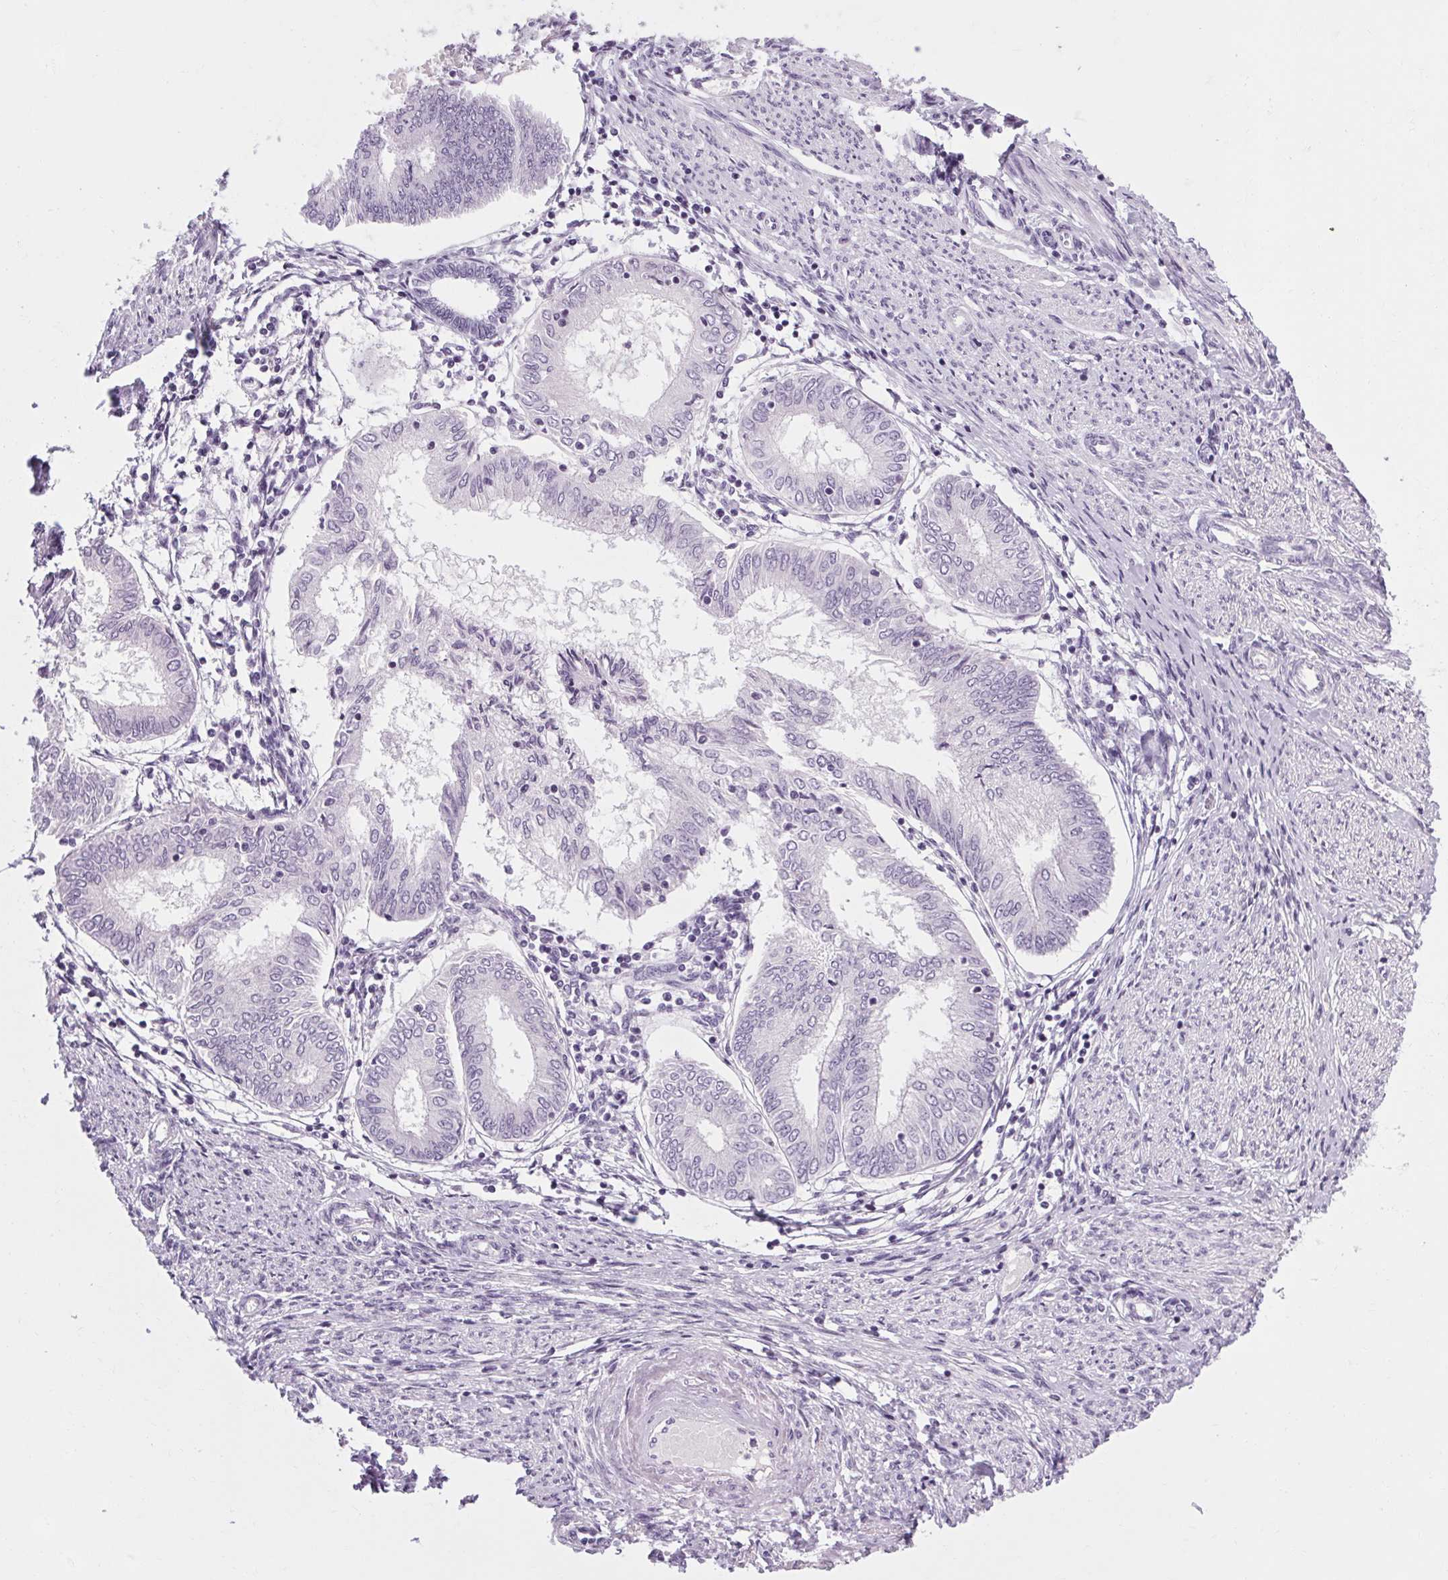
{"staining": {"intensity": "negative", "quantity": "none", "location": "none"}, "tissue": "endometrial cancer", "cell_type": "Tumor cells", "image_type": "cancer", "snomed": [{"axis": "morphology", "description": "Adenocarcinoma, NOS"}, {"axis": "topography", "description": "Endometrium"}], "caption": "Human endometrial cancer stained for a protein using immunohistochemistry displays no staining in tumor cells.", "gene": "POMC", "patient": {"sex": "female", "age": 68}}